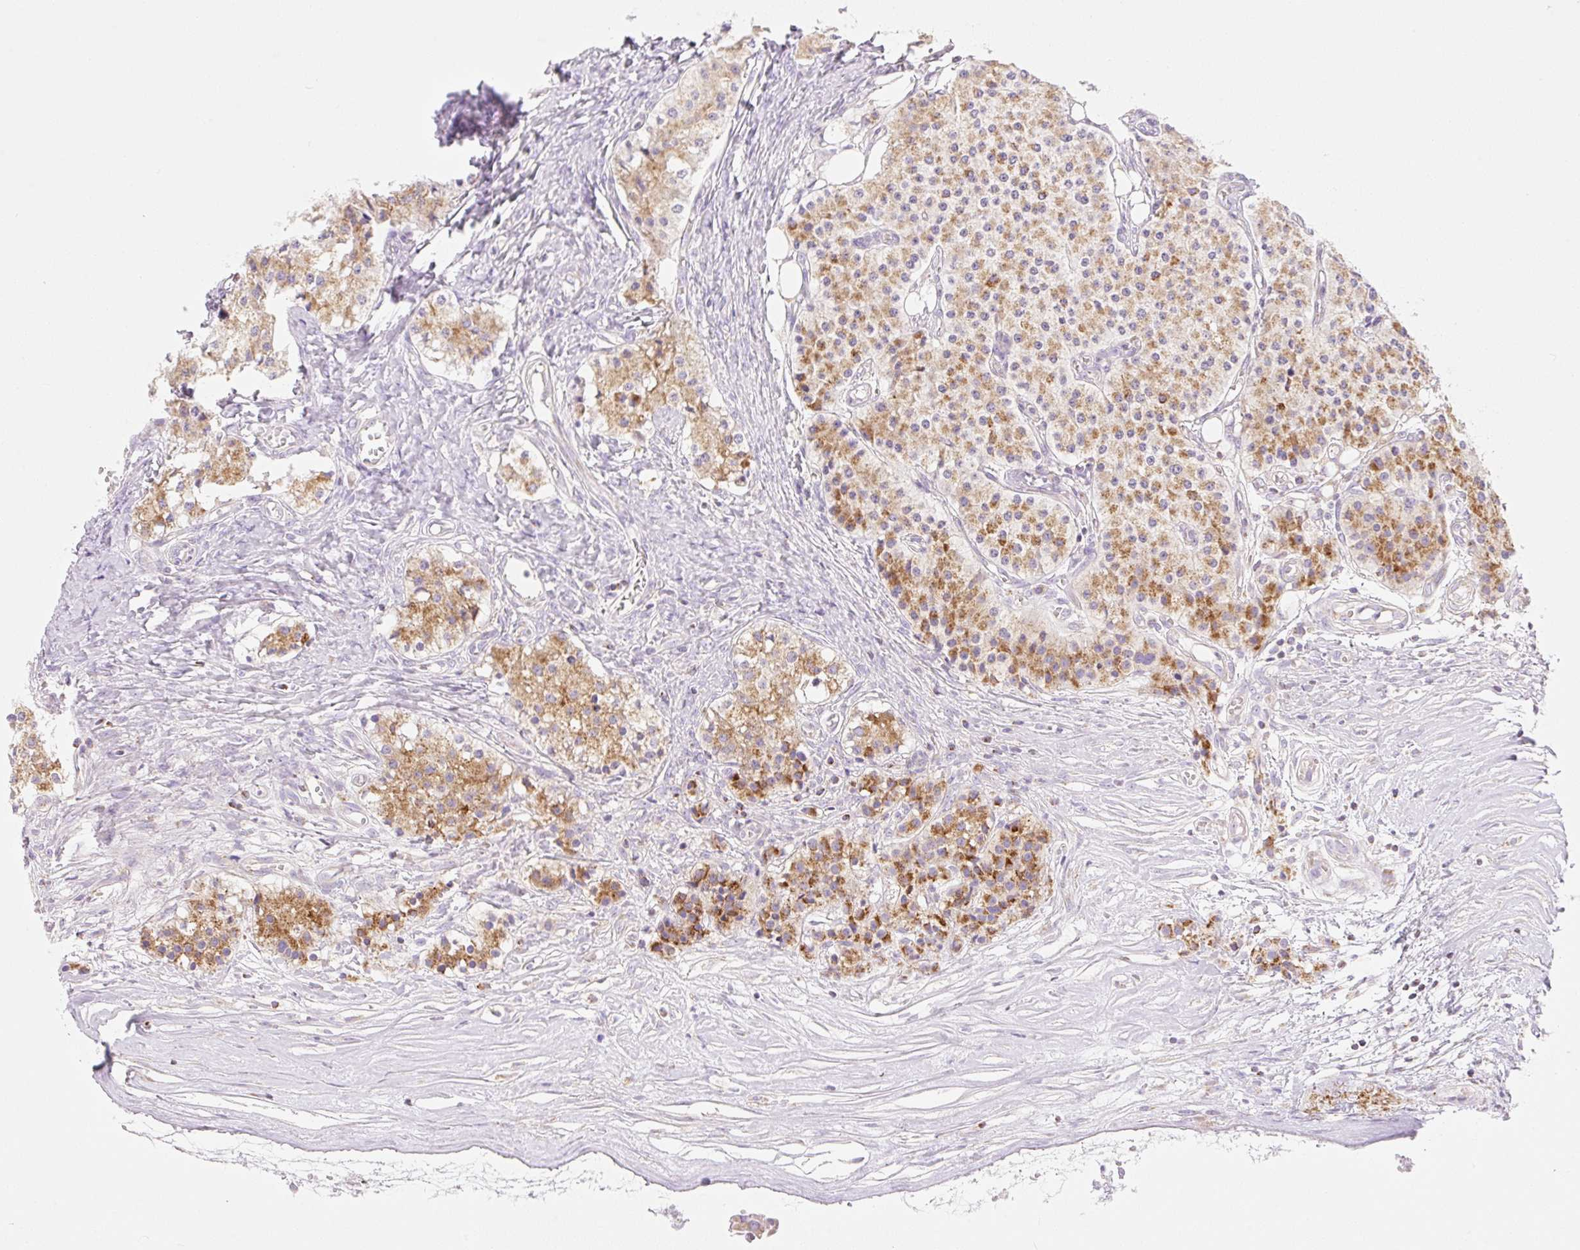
{"staining": {"intensity": "moderate", "quantity": ">75%", "location": "cytoplasmic/membranous"}, "tissue": "carcinoid", "cell_type": "Tumor cells", "image_type": "cancer", "snomed": [{"axis": "morphology", "description": "Carcinoid, malignant, NOS"}, {"axis": "topography", "description": "Colon"}], "caption": "A medium amount of moderate cytoplasmic/membranous expression is appreciated in approximately >75% of tumor cells in malignant carcinoid tissue. The staining was performed using DAB to visualize the protein expression in brown, while the nuclei were stained in blue with hematoxylin (Magnification: 20x).", "gene": "FOCAD", "patient": {"sex": "female", "age": 52}}